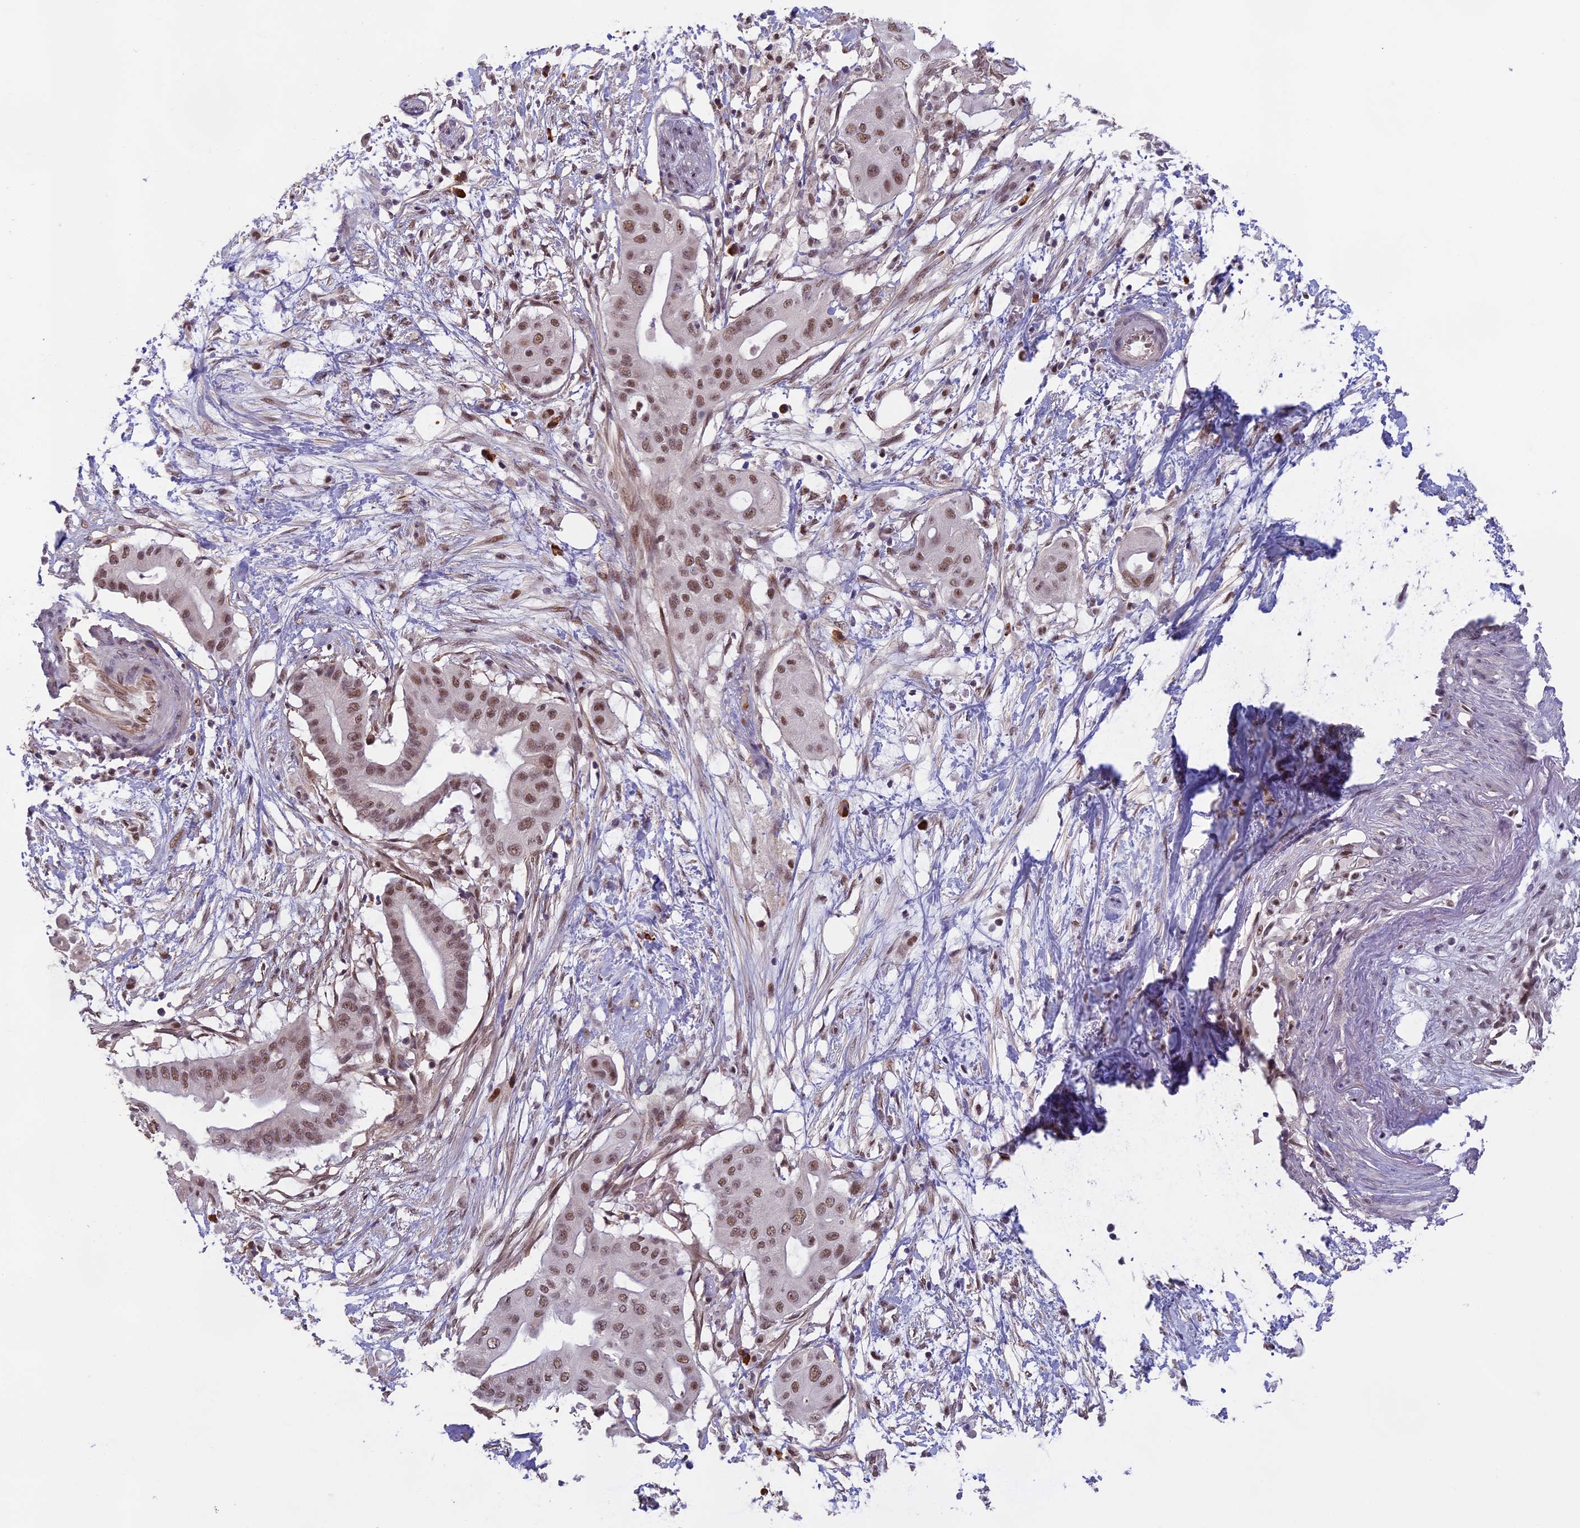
{"staining": {"intensity": "moderate", "quantity": ">75%", "location": "nuclear"}, "tissue": "pancreatic cancer", "cell_type": "Tumor cells", "image_type": "cancer", "snomed": [{"axis": "morphology", "description": "Adenocarcinoma, NOS"}, {"axis": "topography", "description": "Pancreas"}], "caption": "Moderate nuclear protein expression is appreciated in approximately >75% of tumor cells in adenocarcinoma (pancreatic).", "gene": "MORF4L1", "patient": {"sex": "male", "age": 68}}